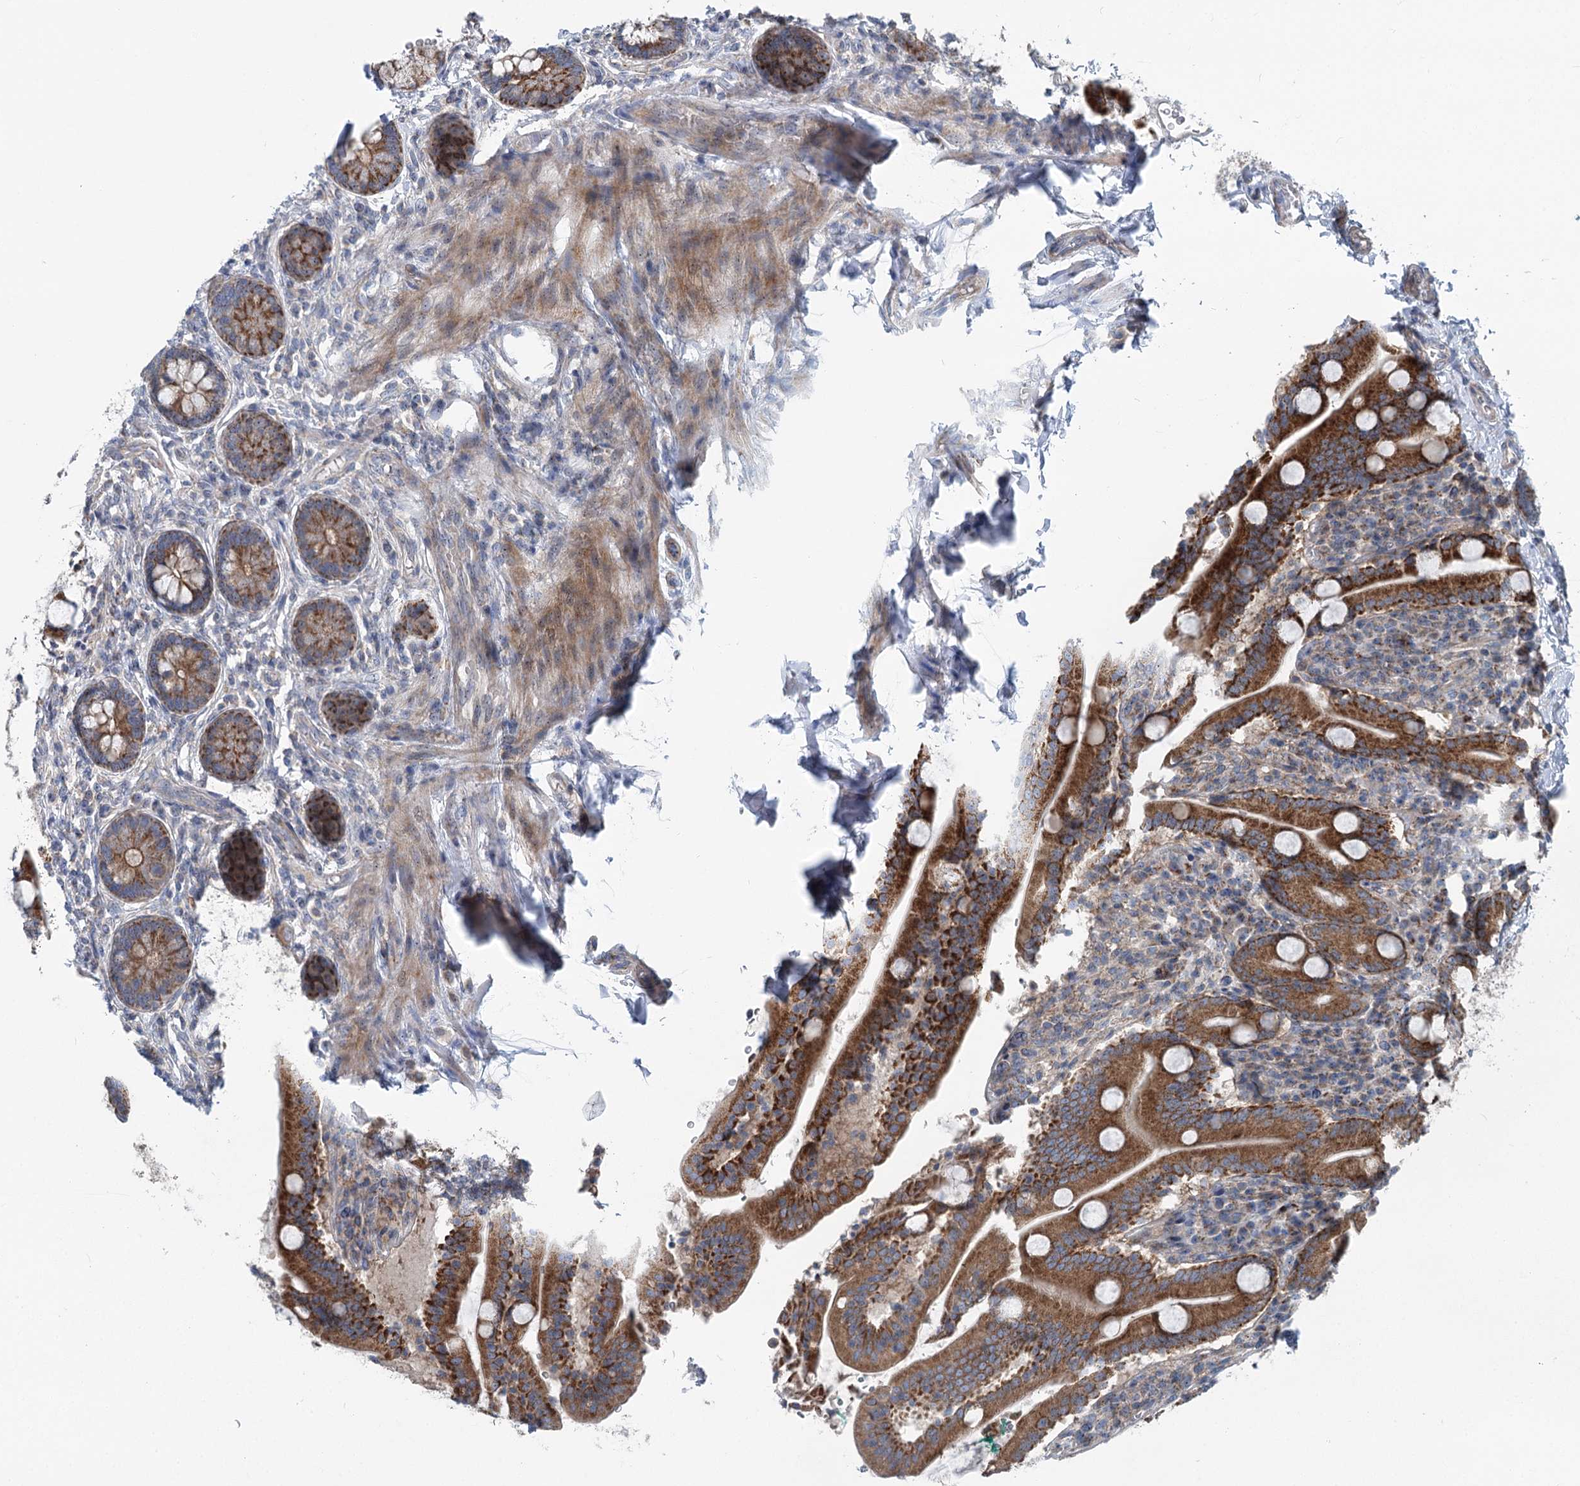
{"staining": {"intensity": "strong", "quantity": ">75%", "location": "cytoplasmic/membranous"}, "tissue": "duodenum", "cell_type": "Glandular cells", "image_type": "normal", "snomed": [{"axis": "morphology", "description": "Normal tissue, NOS"}, {"axis": "topography", "description": "Duodenum"}], "caption": "Glandular cells display strong cytoplasmic/membranous expression in about >75% of cells in unremarkable duodenum. The protein is shown in brown color, while the nuclei are stained blue.", "gene": "MARK2", "patient": {"sex": "male", "age": 35}}